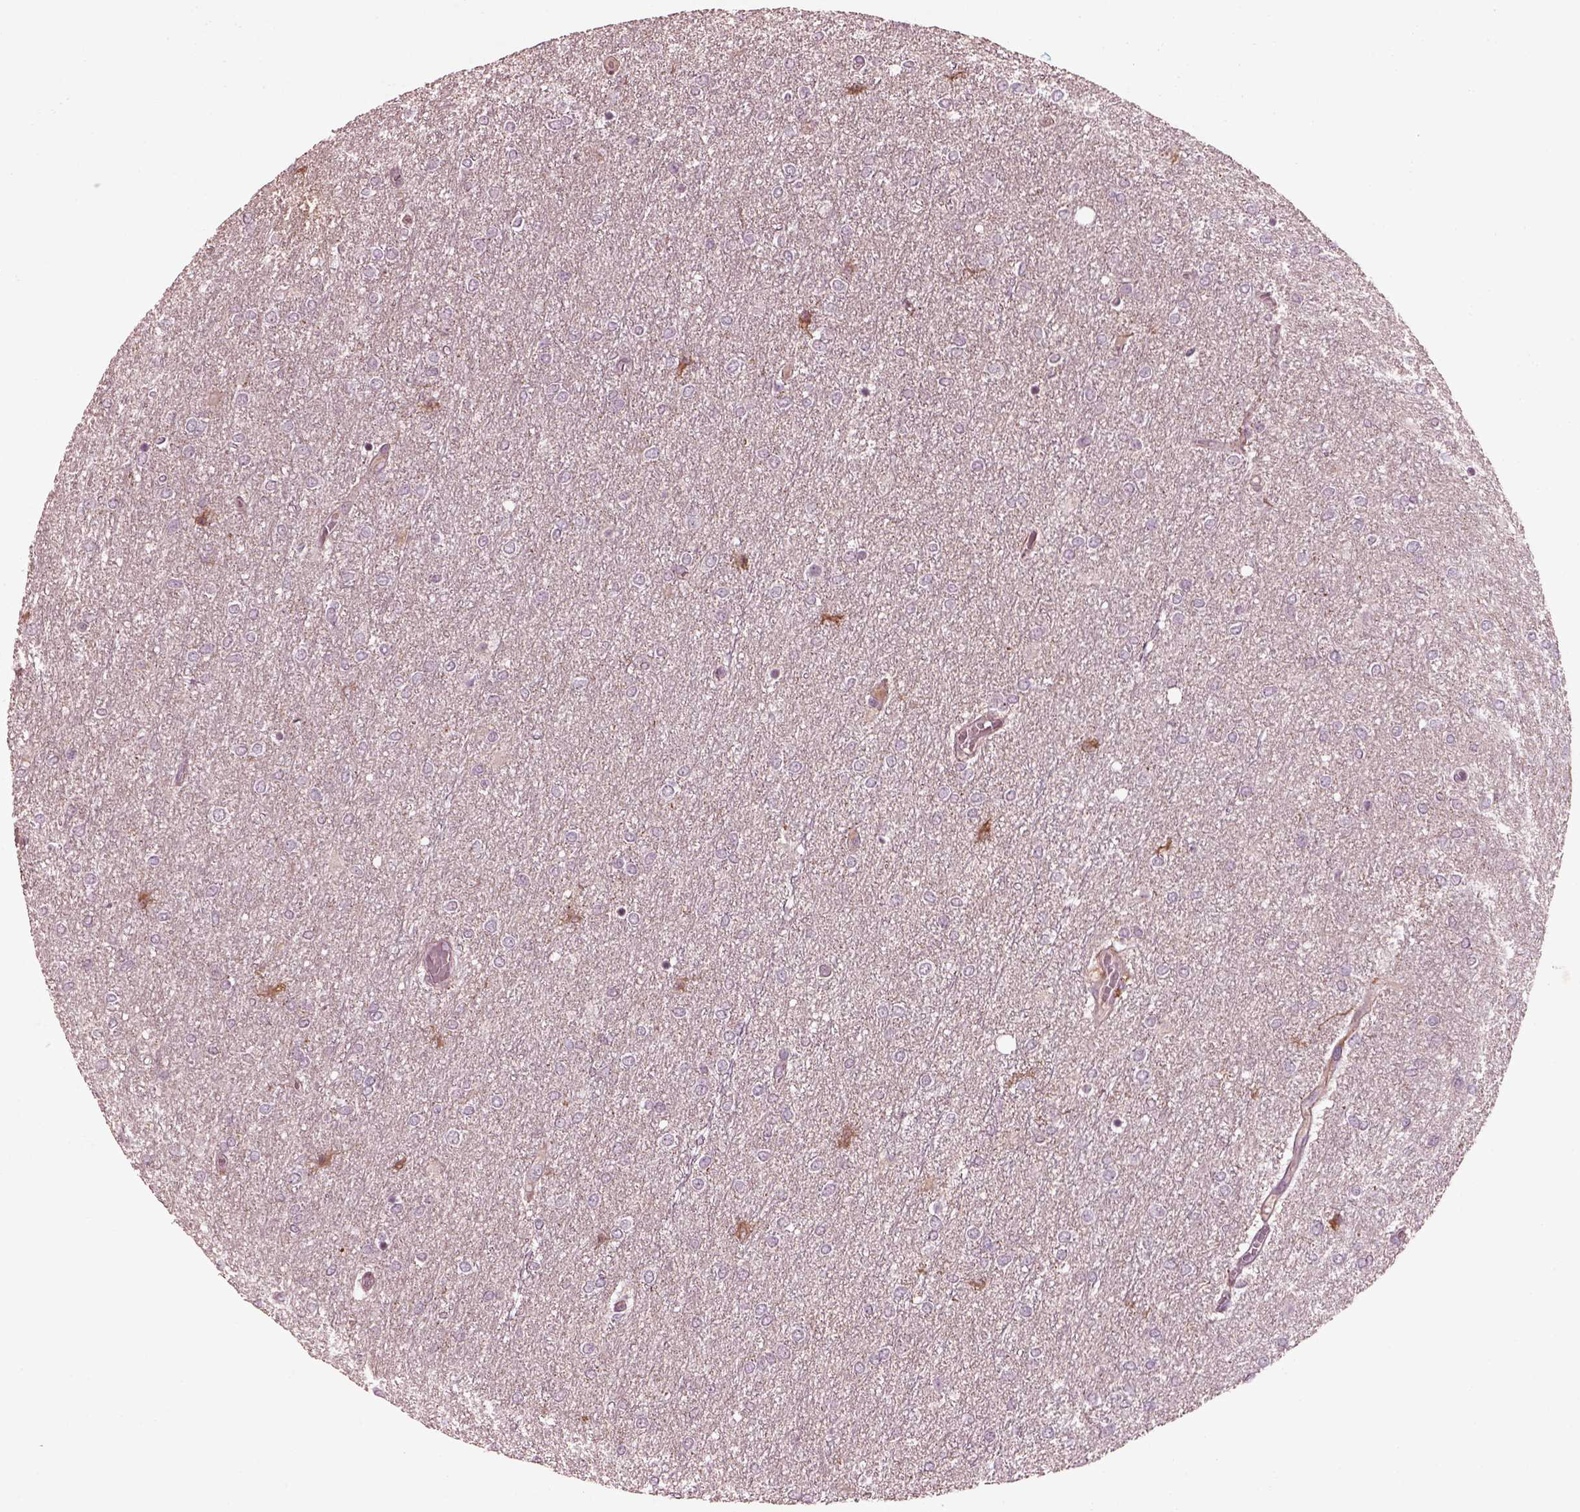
{"staining": {"intensity": "negative", "quantity": "none", "location": "none"}, "tissue": "glioma", "cell_type": "Tumor cells", "image_type": "cancer", "snomed": [{"axis": "morphology", "description": "Glioma, malignant, High grade"}, {"axis": "topography", "description": "Brain"}], "caption": "Histopathology image shows no protein staining in tumor cells of high-grade glioma (malignant) tissue.", "gene": "EFEMP1", "patient": {"sex": "female", "age": 61}}